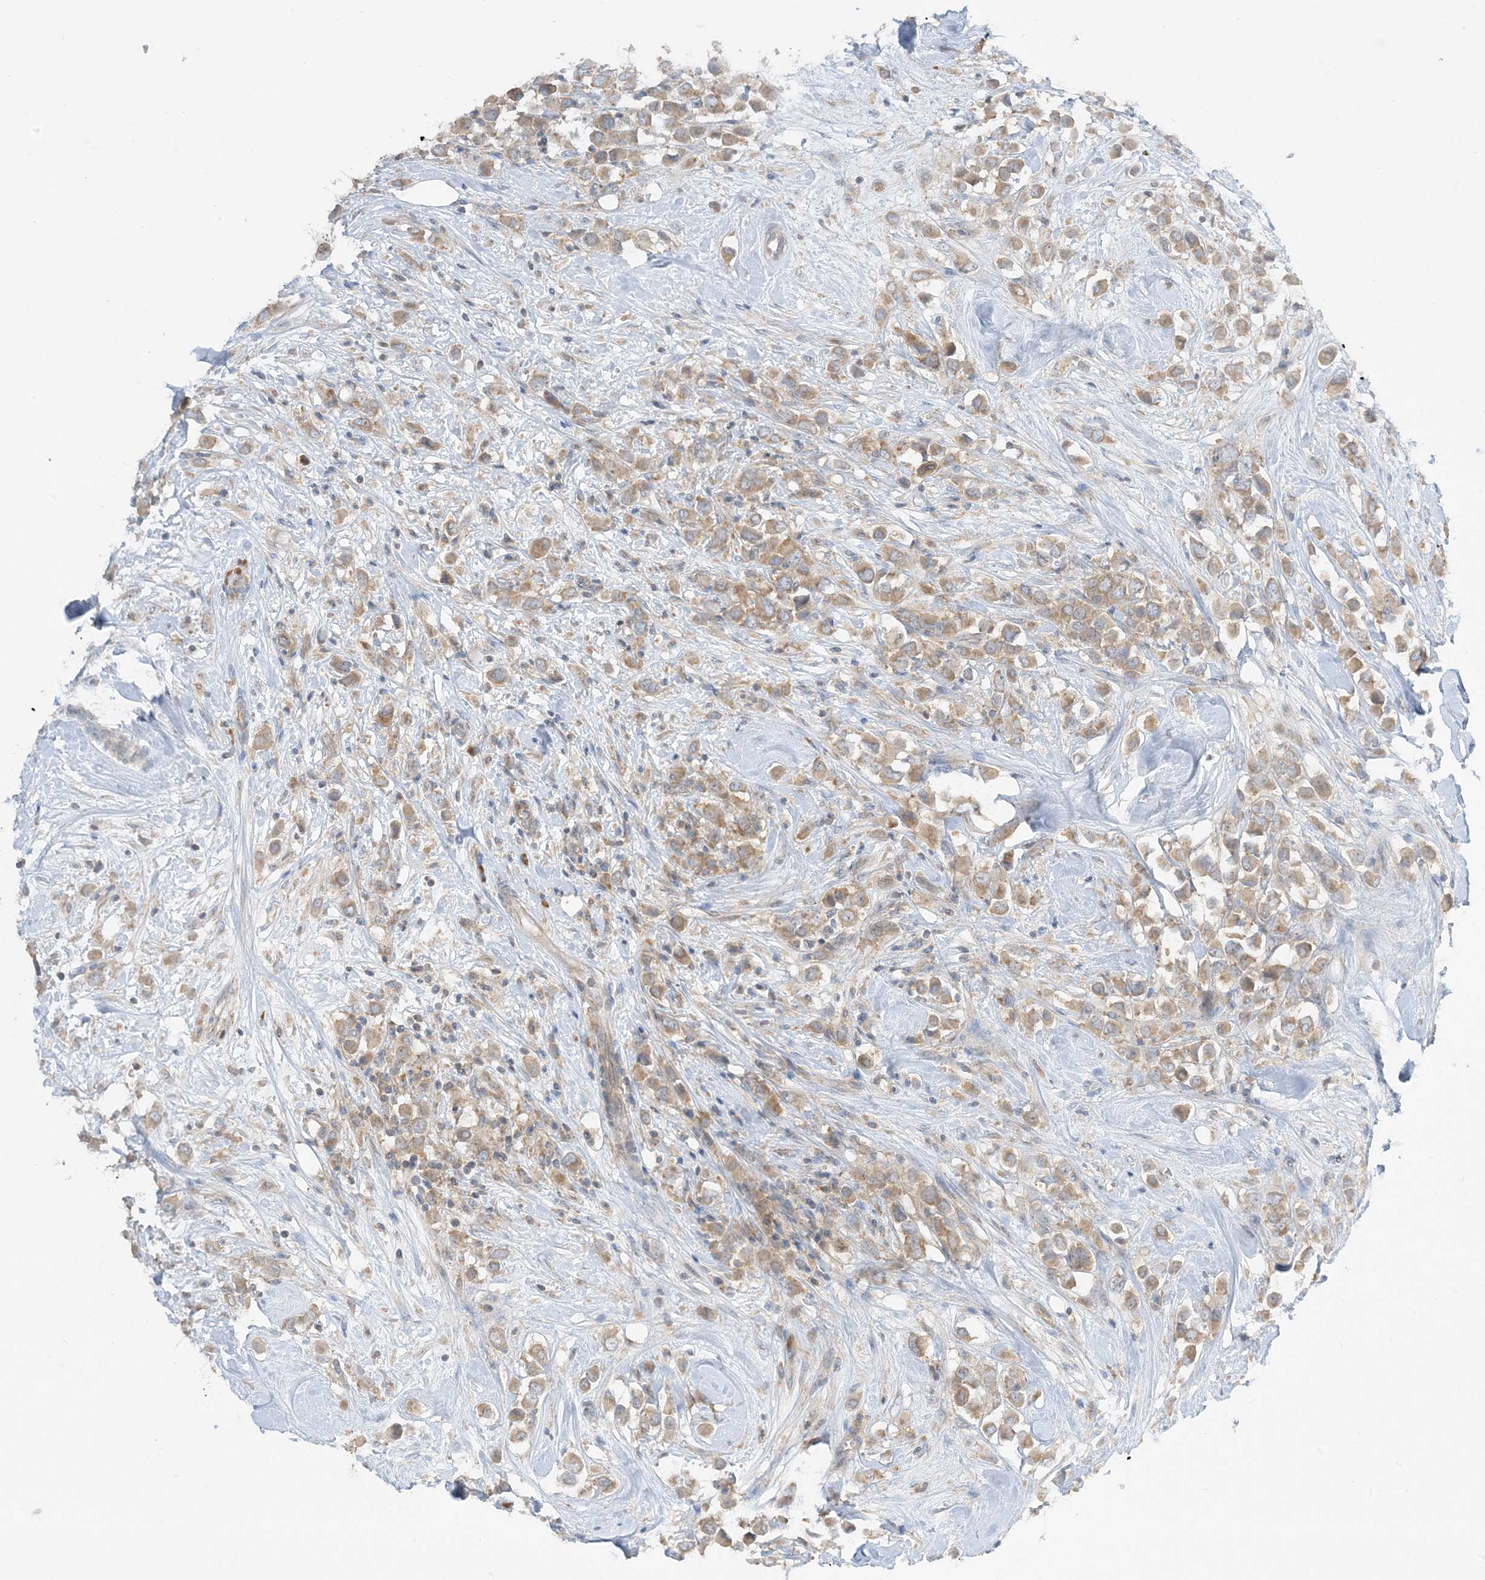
{"staining": {"intensity": "moderate", "quantity": ">75%", "location": "cytoplasmic/membranous"}, "tissue": "breast cancer", "cell_type": "Tumor cells", "image_type": "cancer", "snomed": [{"axis": "morphology", "description": "Duct carcinoma"}, {"axis": "topography", "description": "Breast"}], "caption": "Brown immunohistochemical staining in human breast infiltrating ductal carcinoma demonstrates moderate cytoplasmic/membranous expression in approximately >75% of tumor cells.", "gene": "RPP40", "patient": {"sex": "female", "age": 61}}